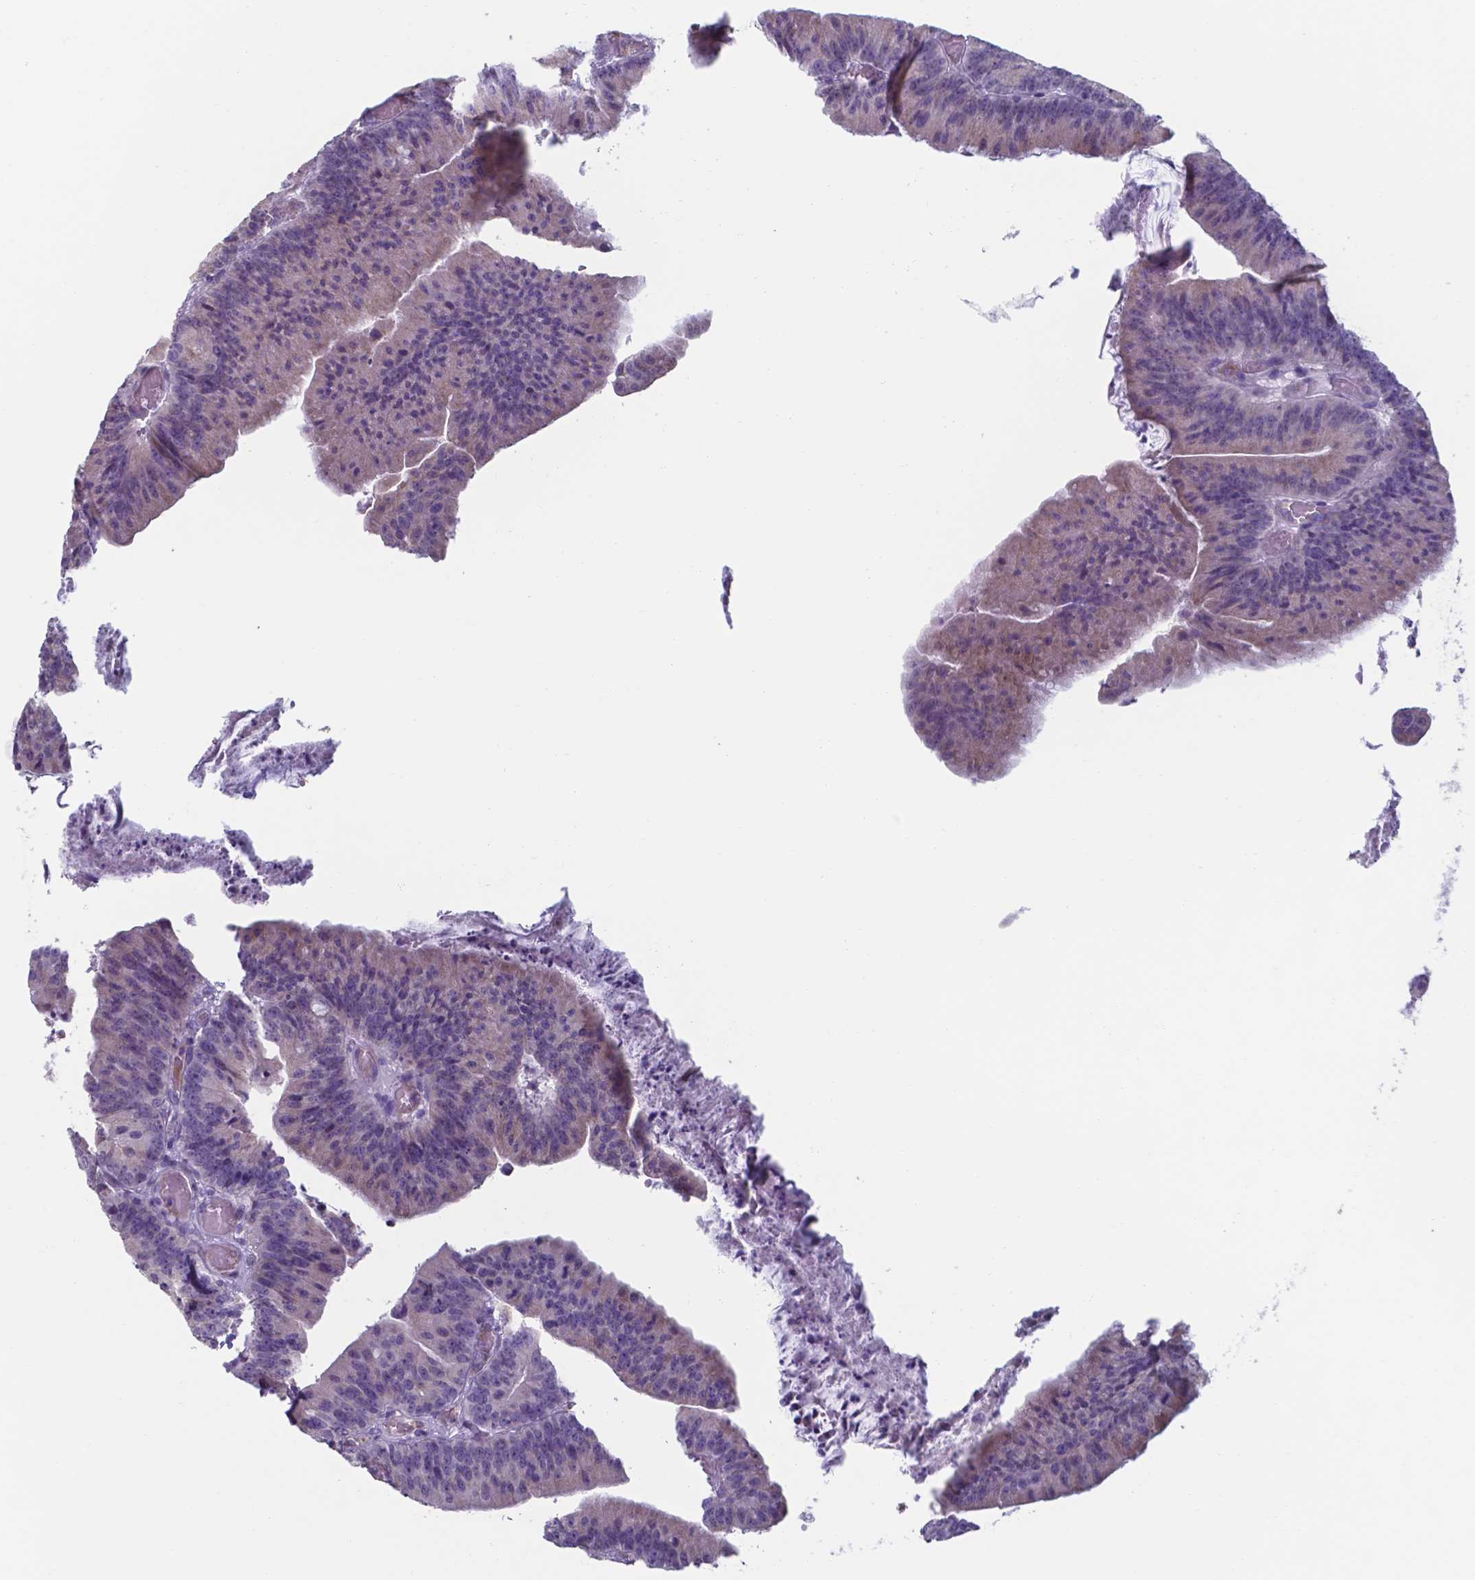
{"staining": {"intensity": "weak", "quantity": "<25%", "location": "cytoplasmic/membranous"}, "tissue": "colorectal cancer", "cell_type": "Tumor cells", "image_type": "cancer", "snomed": [{"axis": "morphology", "description": "Adenocarcinoma, NOS"}, {"axis": "topography", "description": "Colon"}], "caption": "High power microscopy image of an IHC micrograph of colorectal cancer (adenocarcinoma), revealing no significant expression in tumor cells.", "gene": "UBE2J1", "patient": {"sex": "female", "age": 78}}